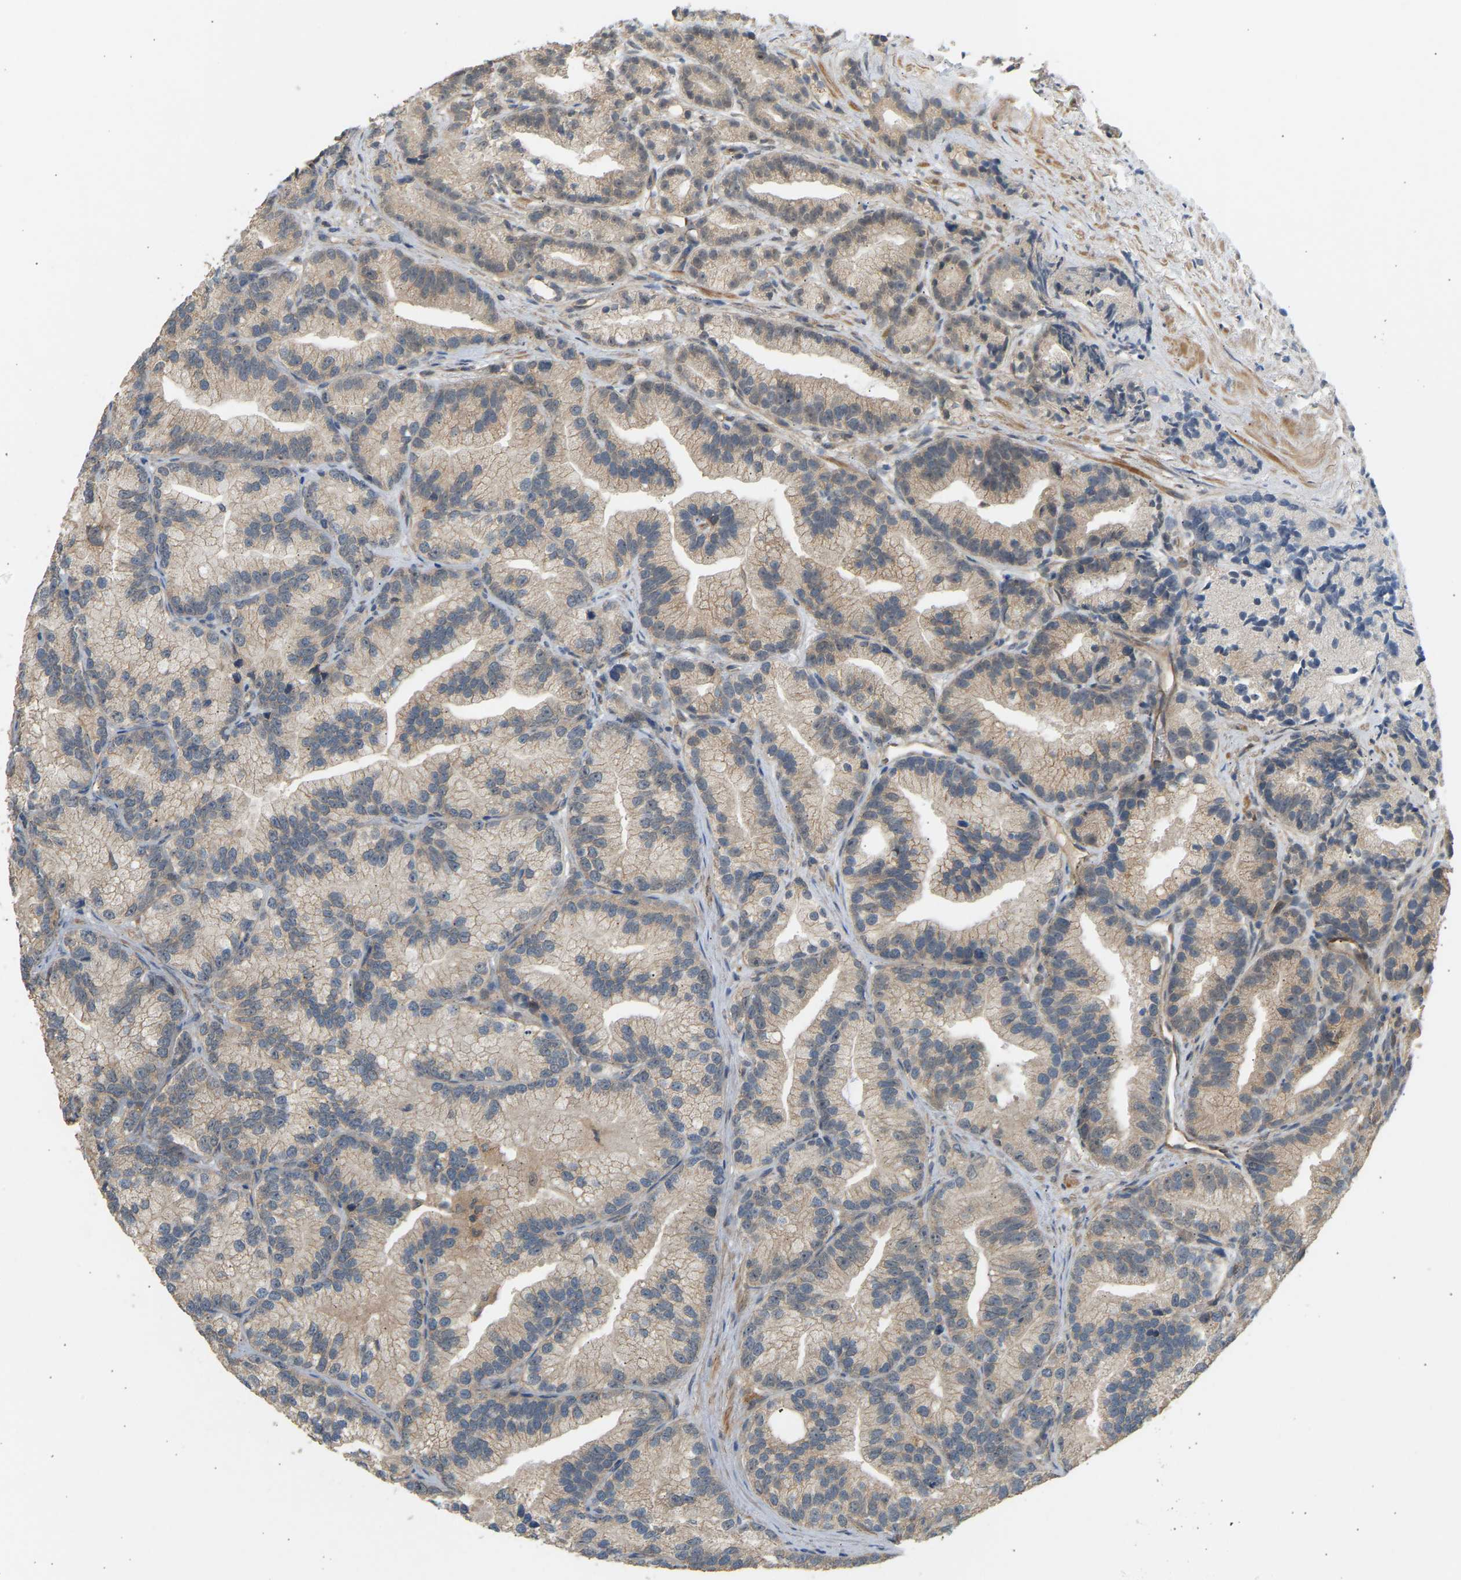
{"staining": {"intensity": "weak", "quantity": "<25%", "location": "cytoplasmic/membranous"}, "tissue": "prostate cancer", "cell_type": "Tumor cells", "image_type": "cancer", "snomed": [{"axis": "morphology", "description": "Adenocarcinoma, Low grade"}, {"axis": "topography", "description": "Prostate"}], "caption": "Prostate cancer (low-grade adenocarcinoma) was stained to show a protein in brown. There is no significant expression in tumor cells. (DAB immunohistochemistry (IHC) visualized using brightfield microscopy, high magnification).", "gene": "RGL1", "patient": {"sex": "male", "age": 89}}